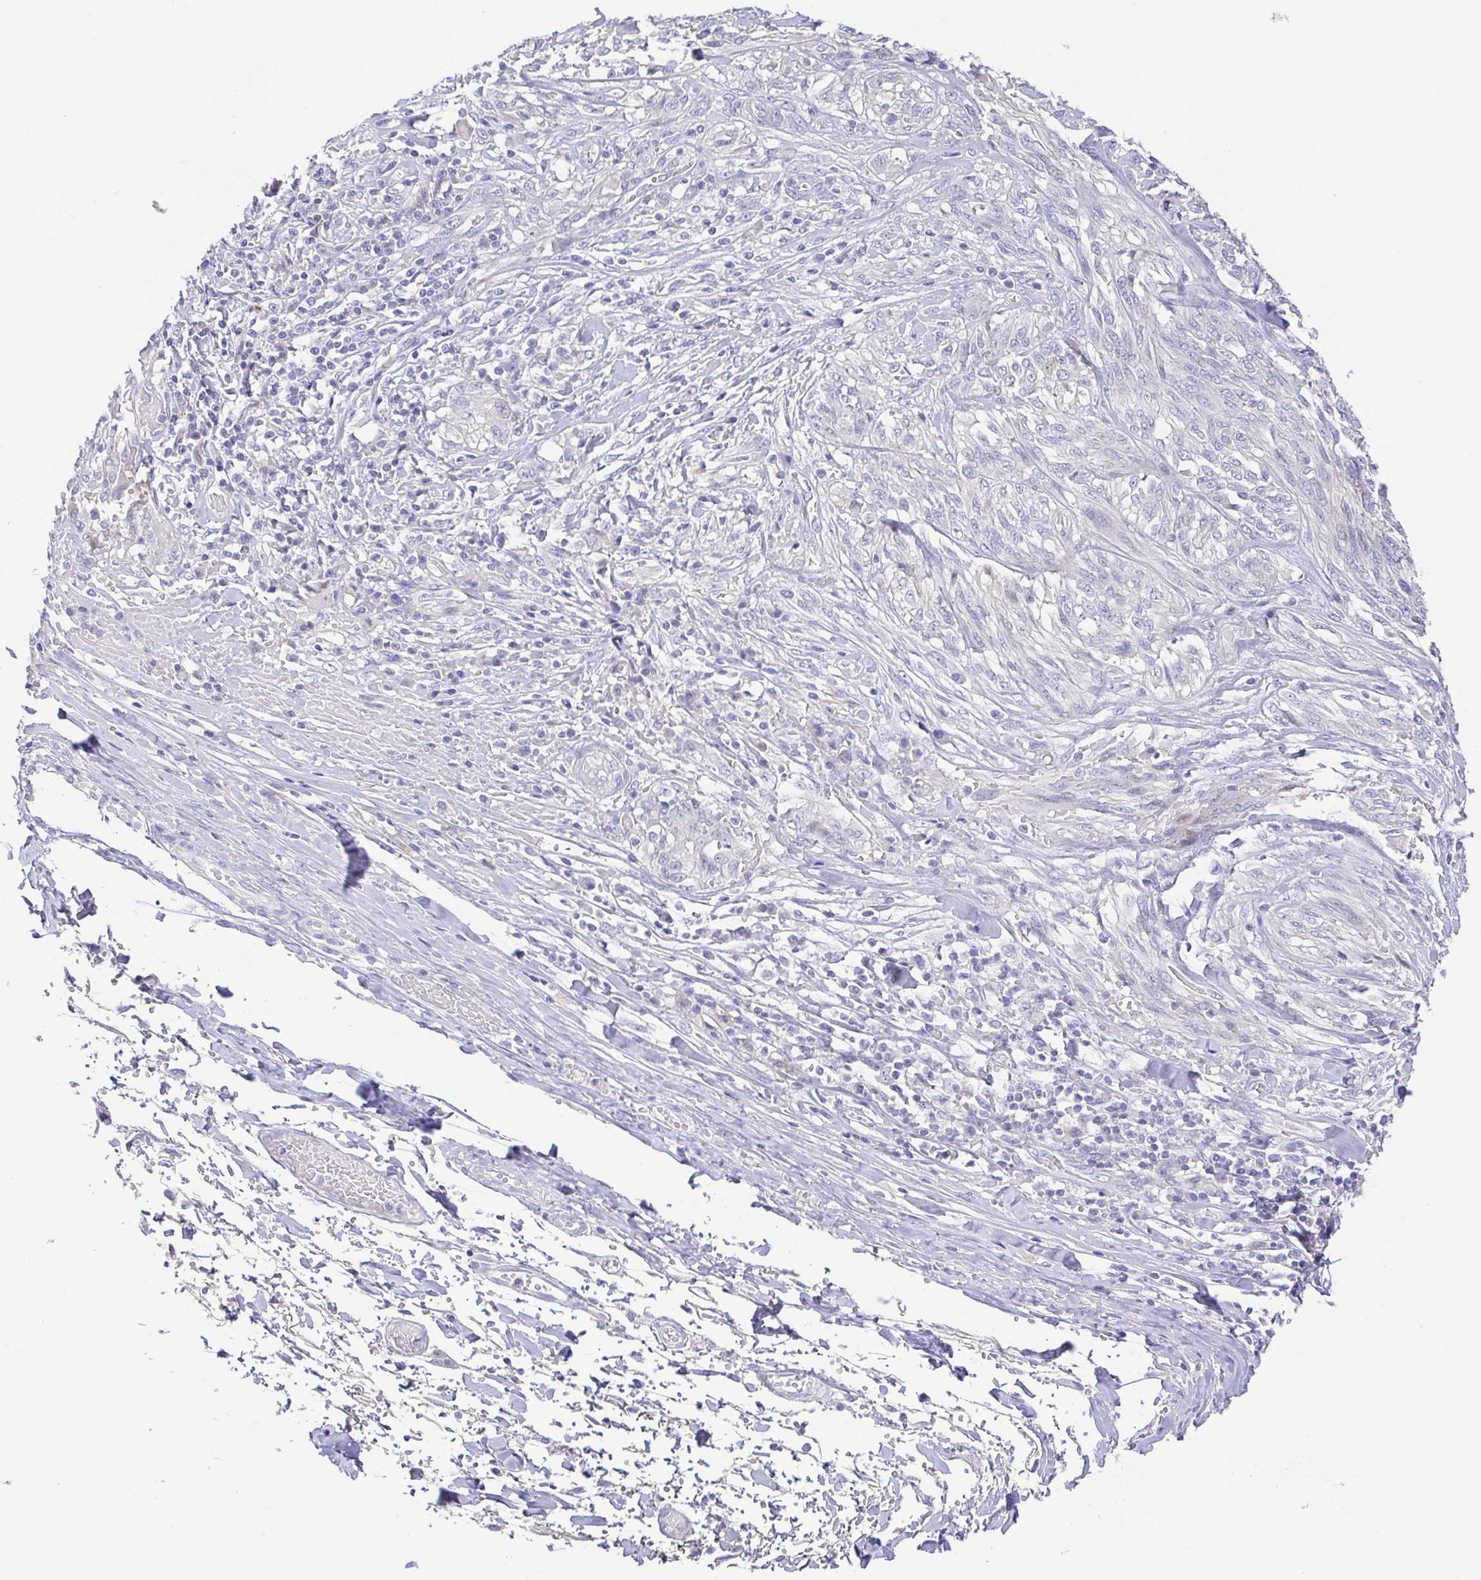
{"staining": {"intensity": "negative", "quantity": "none", "location": "none"}, "tissue": "melanoma", "cell_type": "Tumor cells", "image_type": "cancer", "snomed": [{"axis": "morphology", "description": "Malignant melanoma, NOS"}, {"axis": "topography", "description": "Skin"}], "caption": "An immunohistochemistry (IHC) histopathology image of melanoma is shown. There is no staining in tumor cells of melanoma.", "gene": "PKDREJ", "patient": {"sex": "female", "age": 91}}